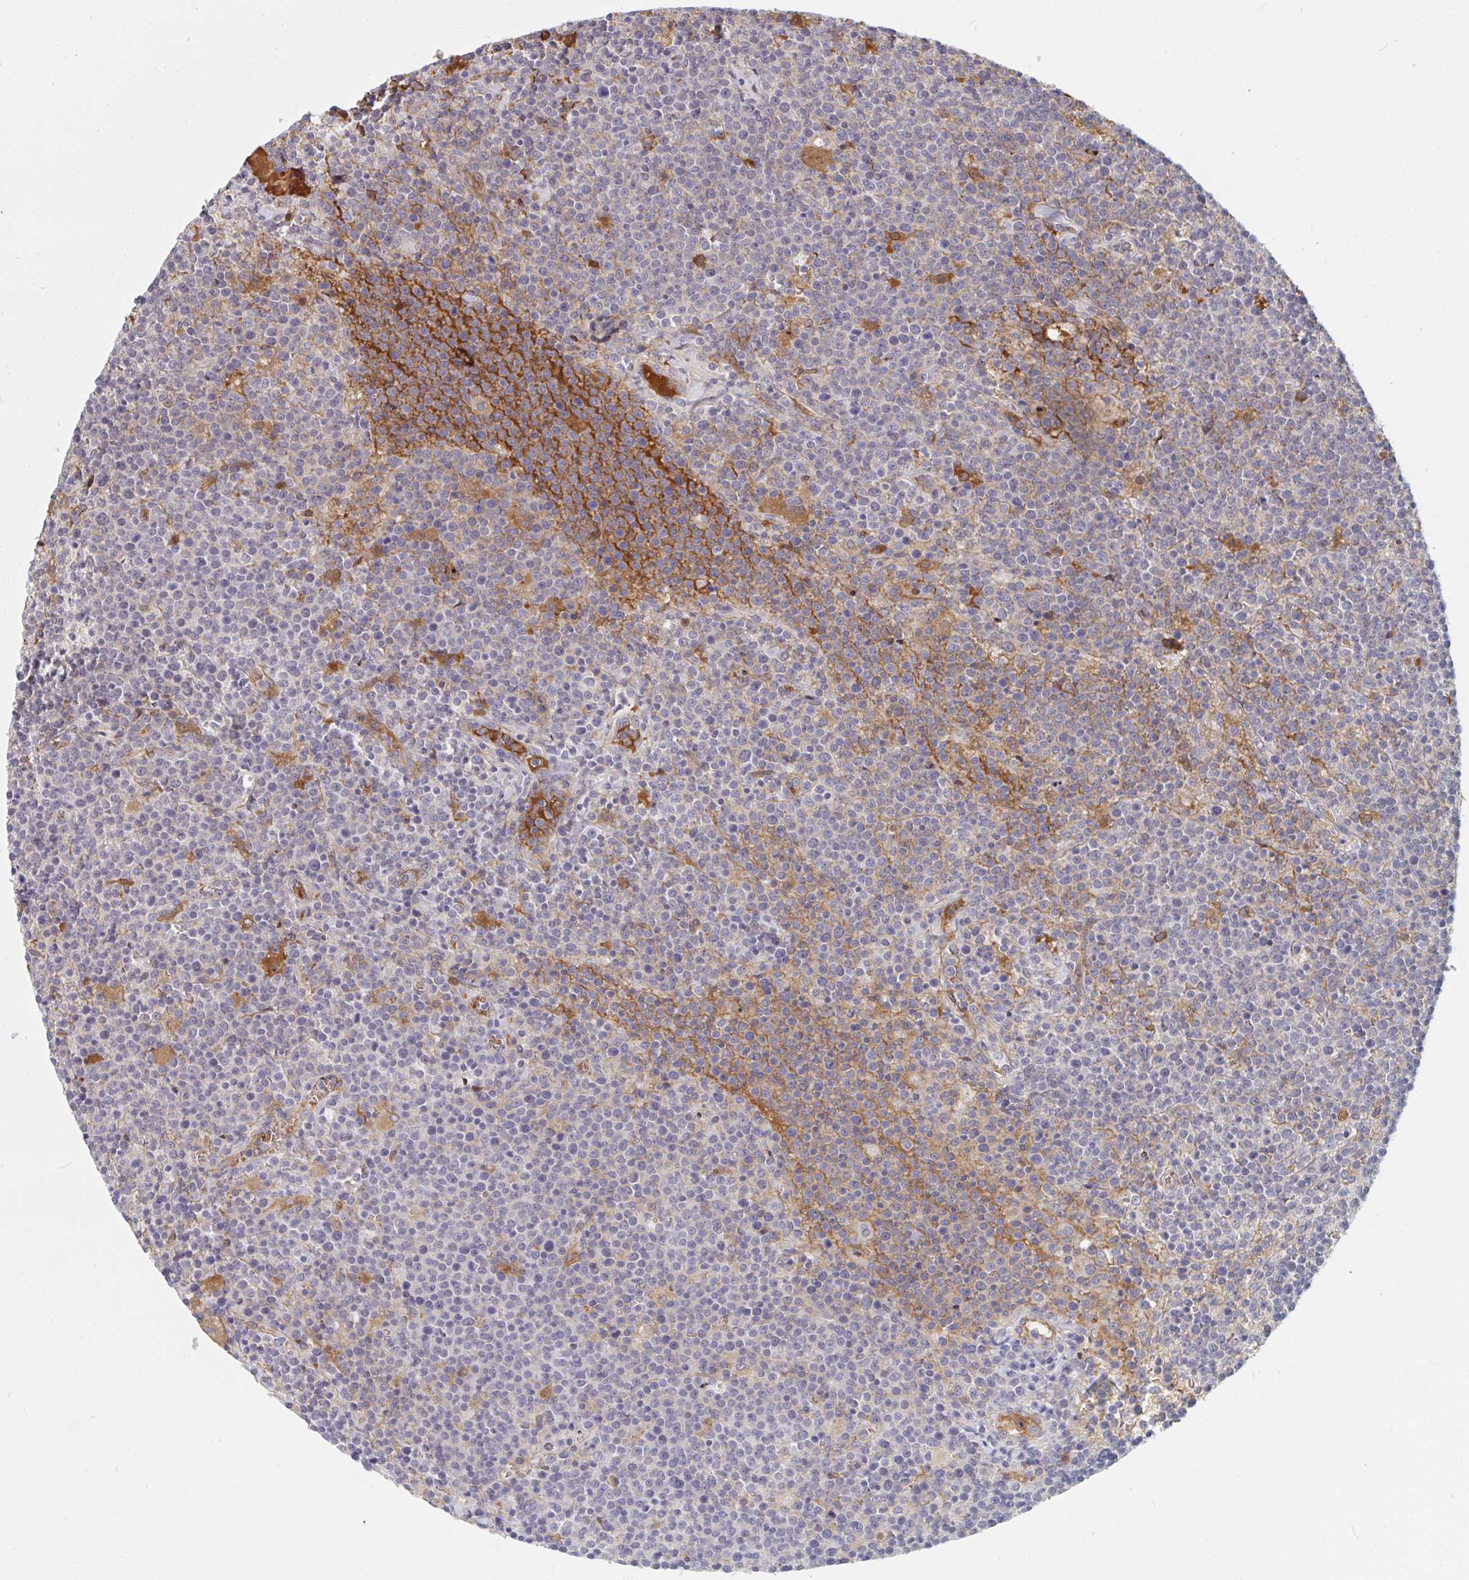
{"staining": {"intensity": "negative", "quantity": "none", "location": "none"}, "tissue": "lymphoma", "cell_type": "Tumor cells", "image_type": "cancer", "snomed": [{"axis": "morphology", "description": "Malignant lymphoma, non-Hodgkin's type, High grade"}, {"axis": "topography", "description": "Lymph node"}], "caption": "Lymphoma stained for a protein using immunohistochemistry (IHC) demonstrates no expression tumor cells.", "gene": "DSCAML1", "patient": {"sex": "male", "age": 61}}